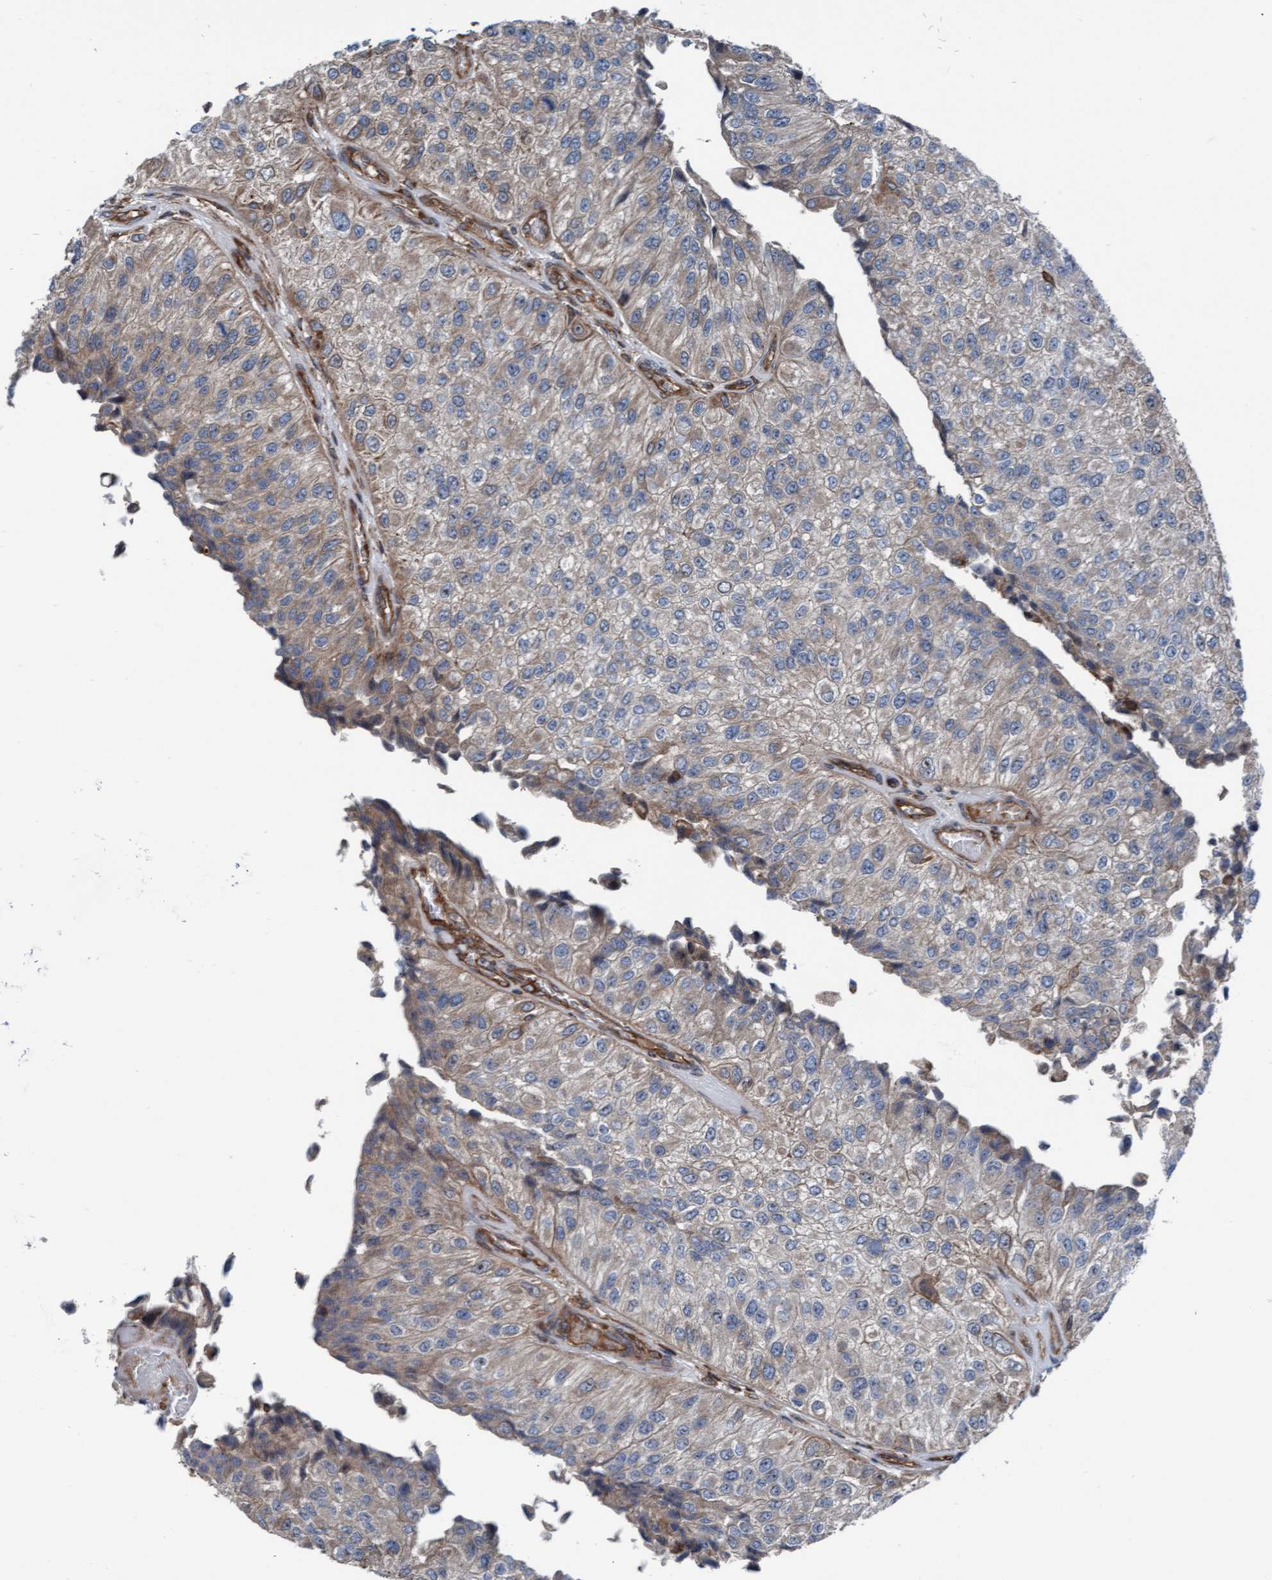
{"staining": {"intensity": "weak", "quantity": "25%-75%", "location": "cytoplasmic/membranous"}, "tissue": "urothelial cancer", "cell_type": "Tumor cells", "image_type": "cancer", "snomed": [{"axis": "morphology", "description": "Urothelial carcinoma, High grade"}, {"axis": "topography", "description": "Kidney"}, {"axis": "topography", "description": "Urinary bladder"}], "caption": "An image showing weak cytoplasmic/membranous expression in about 25%-75% of tumor cells in urothelial cancer, as visualized by brown immunohistochemical staining.", "gene": "RAP1GAP2", "patient": {"sex": "male", "age": 77}}